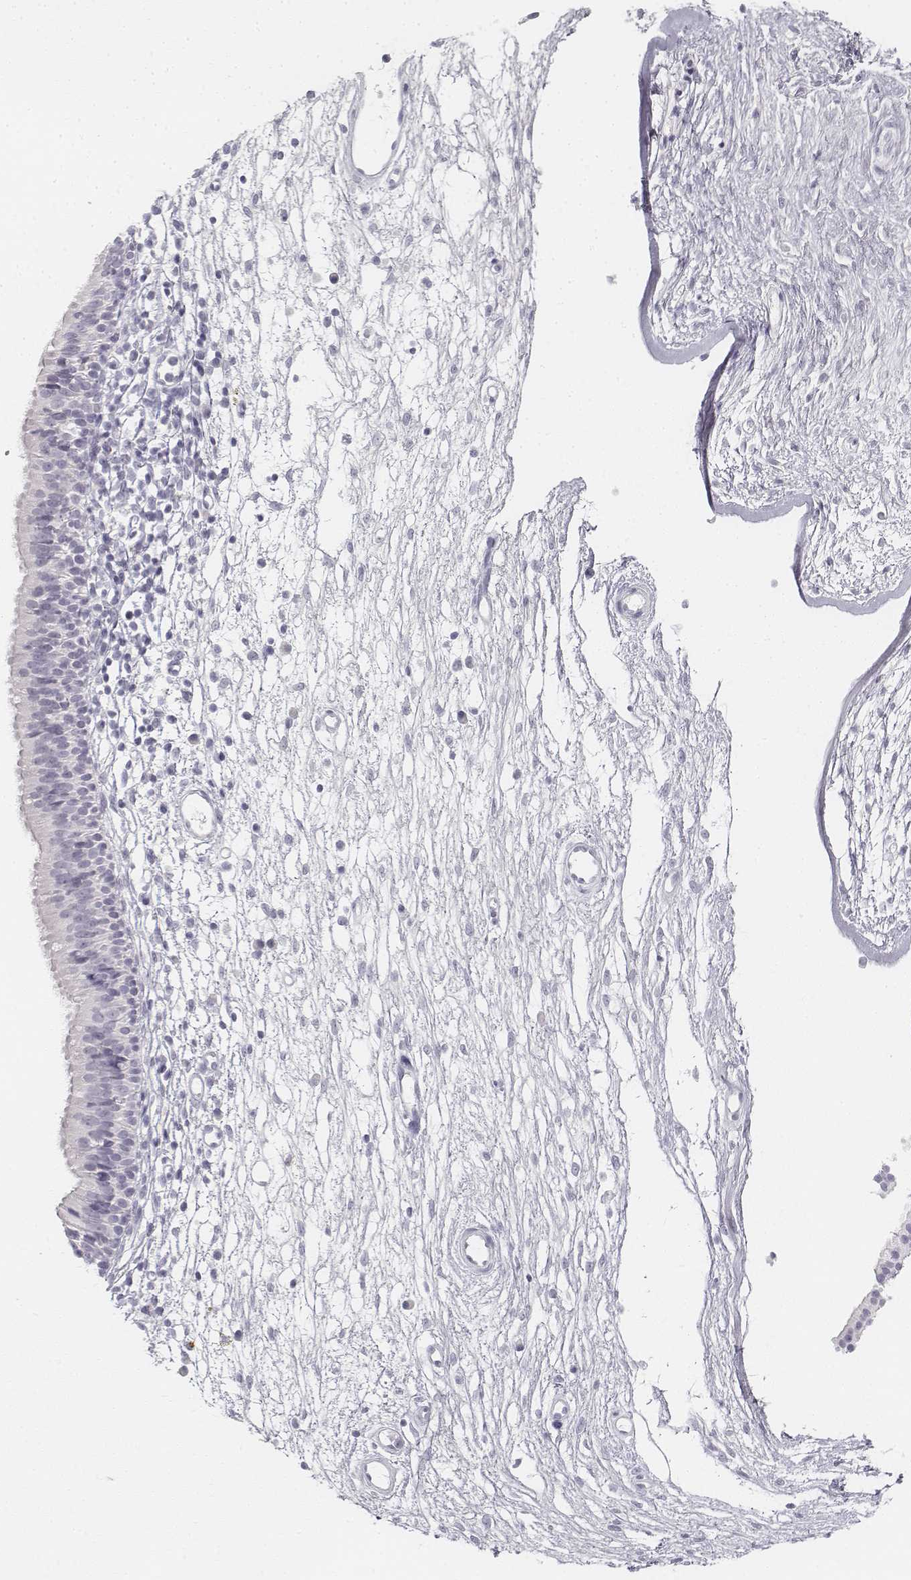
{"staining": {"intensity": "negative", "quantity": "none", "location": "none"}, "tissue": "nasopharynx", "cell_type": "Respiratory epithelial cells", "image_type": "normal", "snomed": [{"axis": "morphology", "description": "Normal tissue, NOS"}, {"axis": "topography", "description": "Nasopharynx"}], "caption": "A high-resolution photomicrograph shows immunohistochemistry (IHC) staining of benign nasopharynx, which reveals no significant expression in respiratory epithelial cells.", "gene": "KRT25", "patient": {"sex": "male", "age": 24}}